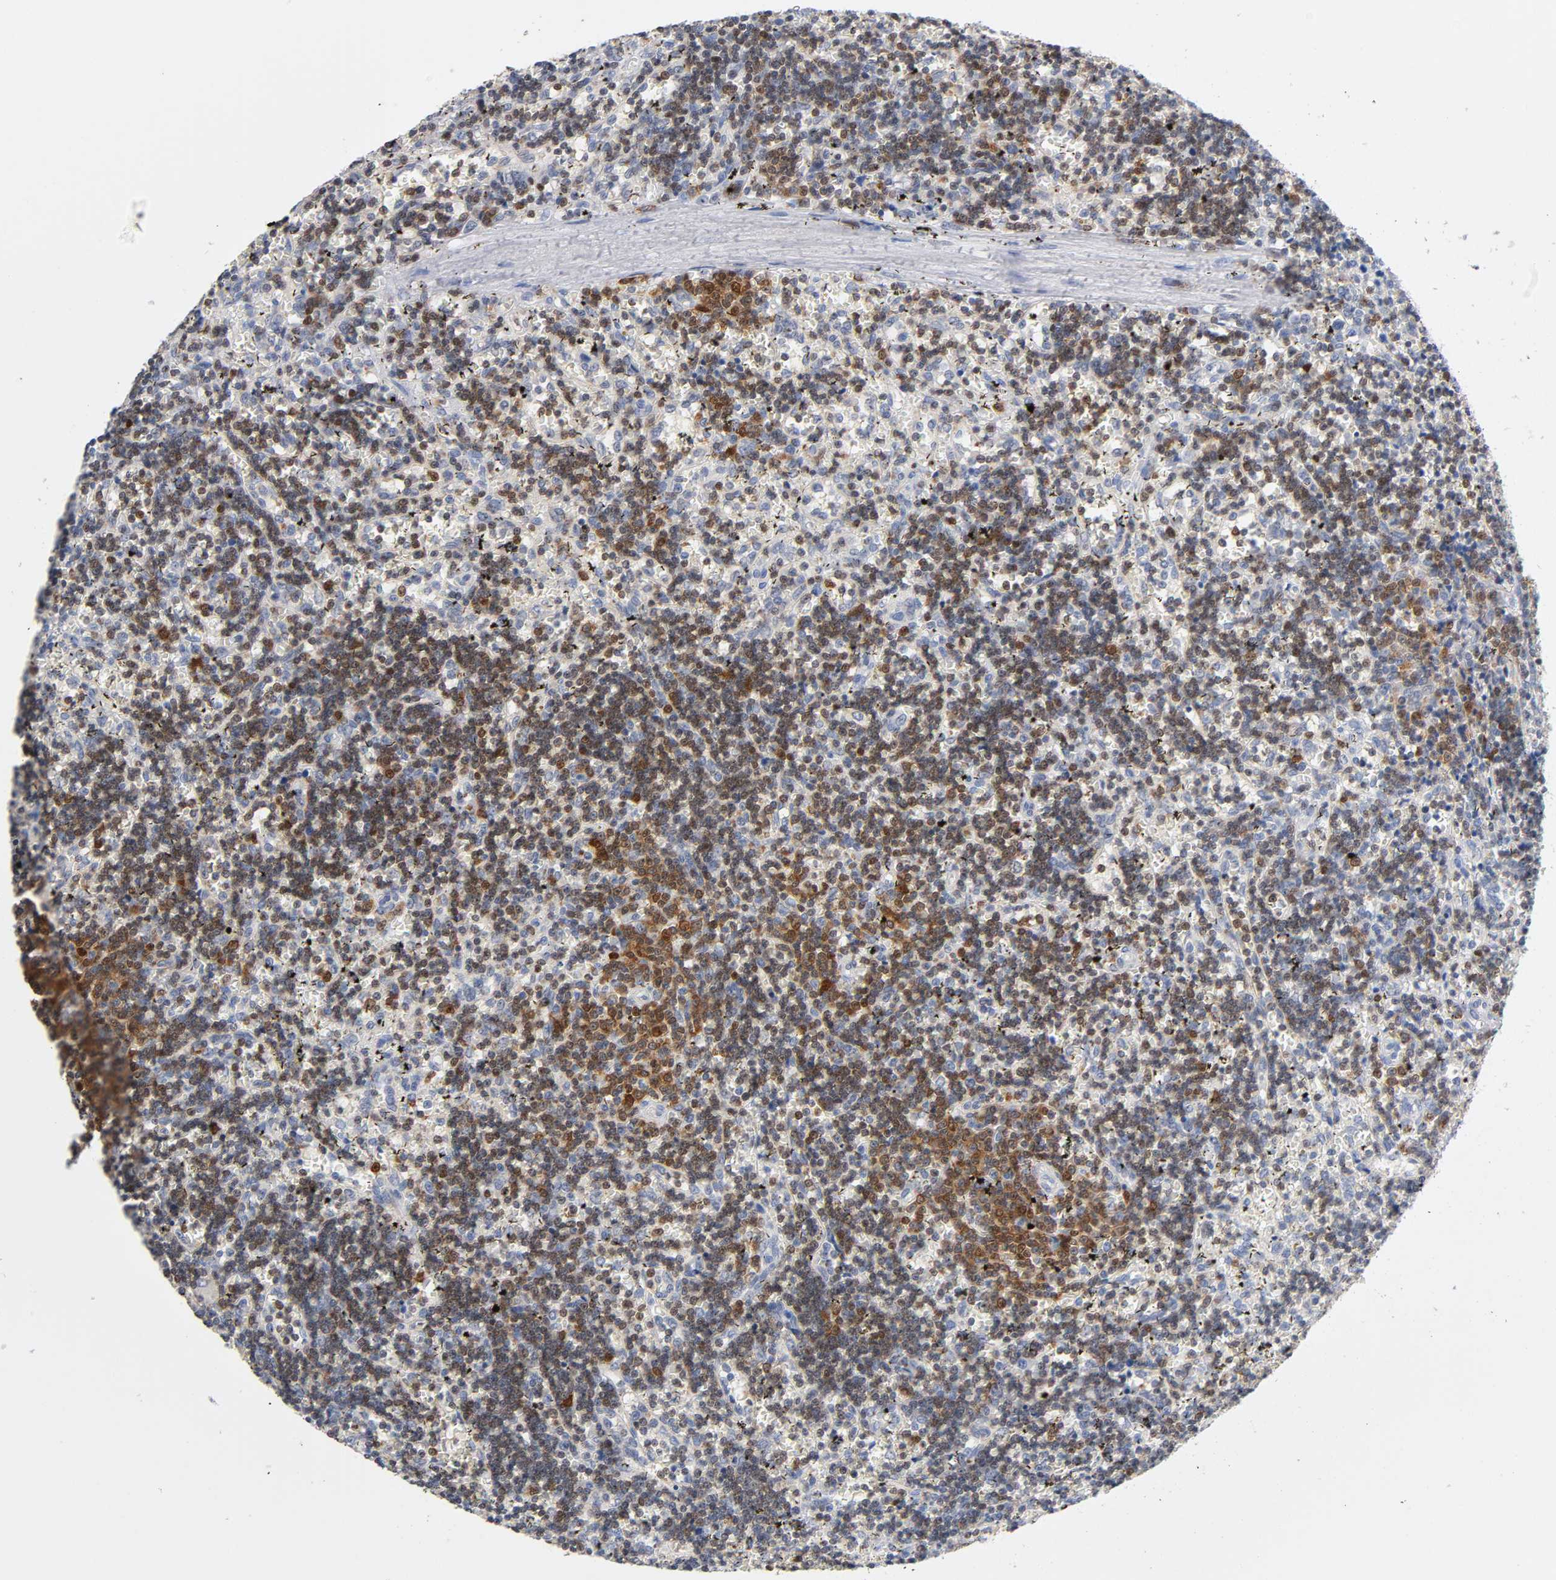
{"staining": {"intensity": "moderate", "quantity": ">75%", "location": "nuclear"}, "tissue": "lymphoma", "cell_type": "Tumor cells", "image_type": "cancer", "snomed": [{"axis": "morphology", "description": "Malignant lymphoma, non-Hodgkin's type, Low grade"}, {"axis": "topography", "description": "Spleen"}], "caption": "The micrograph displays staining of low-grade malignant lymphoma, non-Hodgkin's type, revealing moderate nuclear protein positivity (brown color) within tumor cells.", "gene": "NFATC1", "patient": {"sex": "male", "age": 60}}